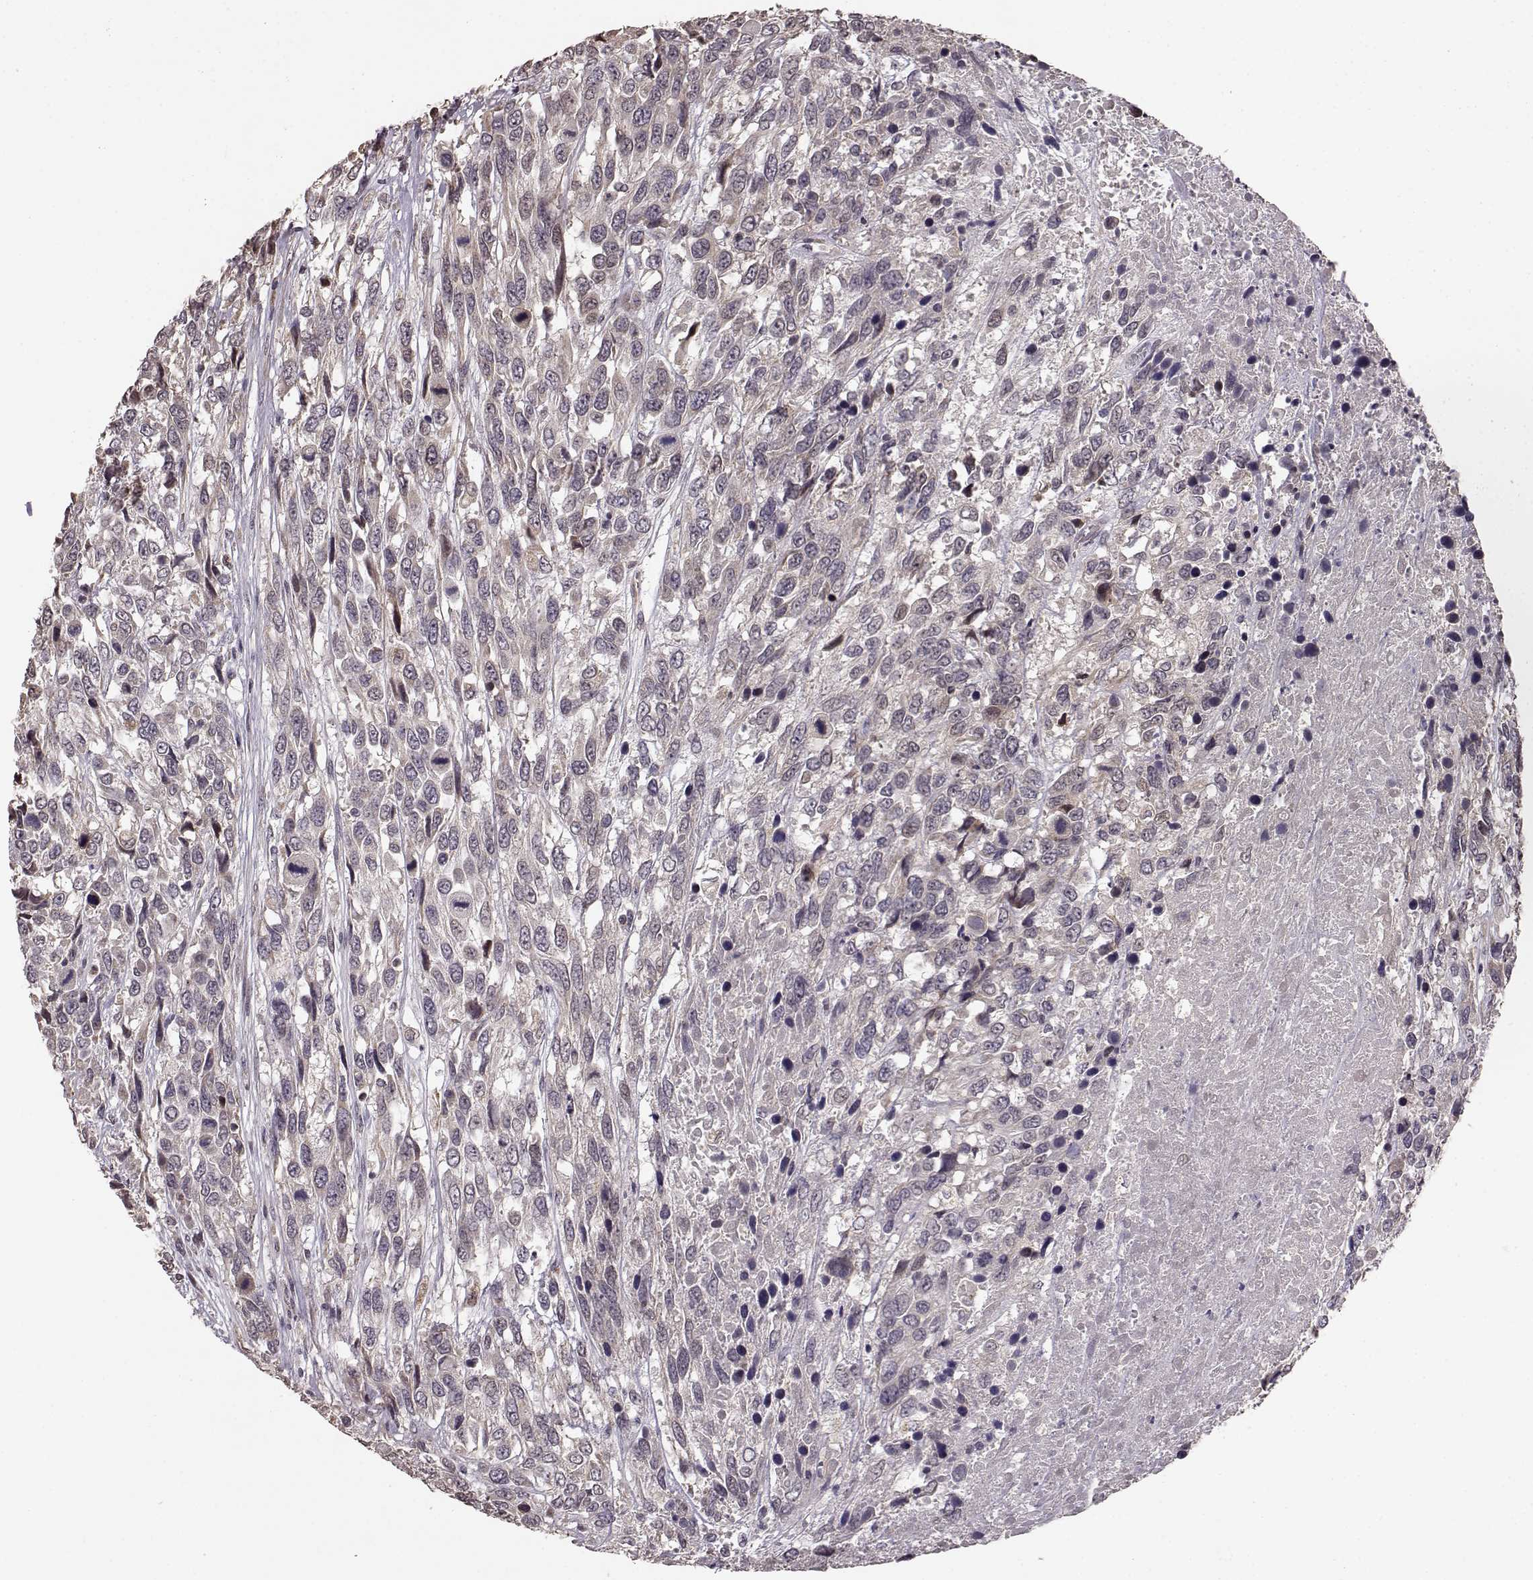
{"staining": {"intensity": "weak", "quantity": "25%-75%", "location": "cytoplasmic/membranous"}, "tissue": "urothelial cancer", "cell_type": "Tumor cells", "image_type": "cancer", "snomed": [{"axis": "morphology", "description": "Urothelial carcinoma, High grade"}, {"axis": "topography", "description": "Urinary bladder"}], "caption": "Tumor cells reveal weak cytoplasmic/membranous staining in approximately 25%-75% of cells in urothelial cancer. The staining was performed using DAB, with brown indicating positive protein expression. Nuclei are stained blue with hematoxylin.", "gene": "BACH2", "patient": {"sex": "female", "age": 70}}